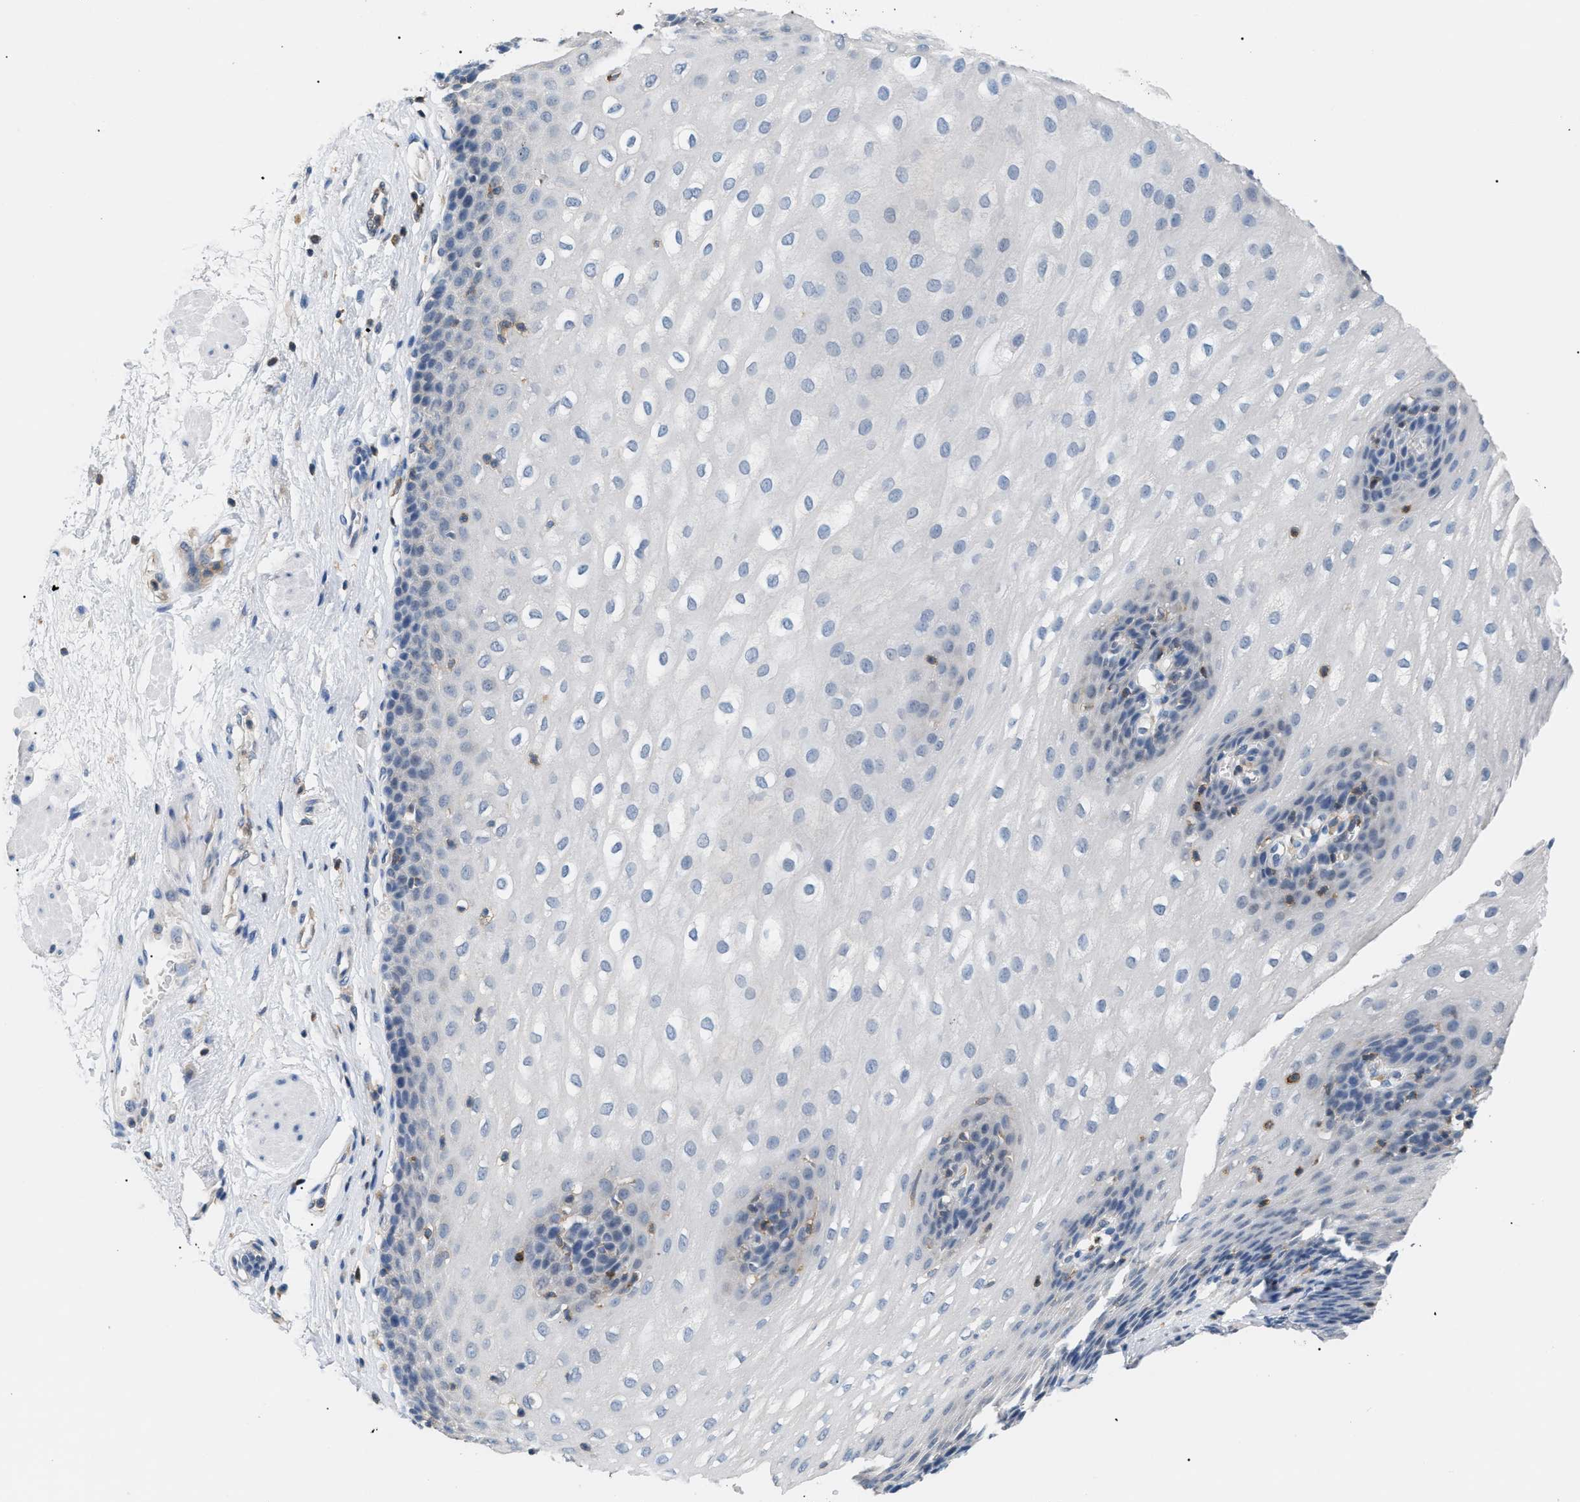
{"staining": {"intensity": "weak", "quantity": "<25%", "location": "cytoplasmic/membranous"}, "tissue": "esophagus", "cell_type": "Squamous epithelial cells", "image_type": "normal", "snomed": [{"axis": "morphology", "description": "Normal tissue, NOS"}, {"axis": "topography", "description": "Esophagus"}], "caption": "Immunohistochemistry (IHC) micrograph of normal esophagus stained for a protein (brown), which reveals no positivity in squamous epithelial cells.", "gene": "INPP5D", "patient": {"sex": "male", "age": 48}}